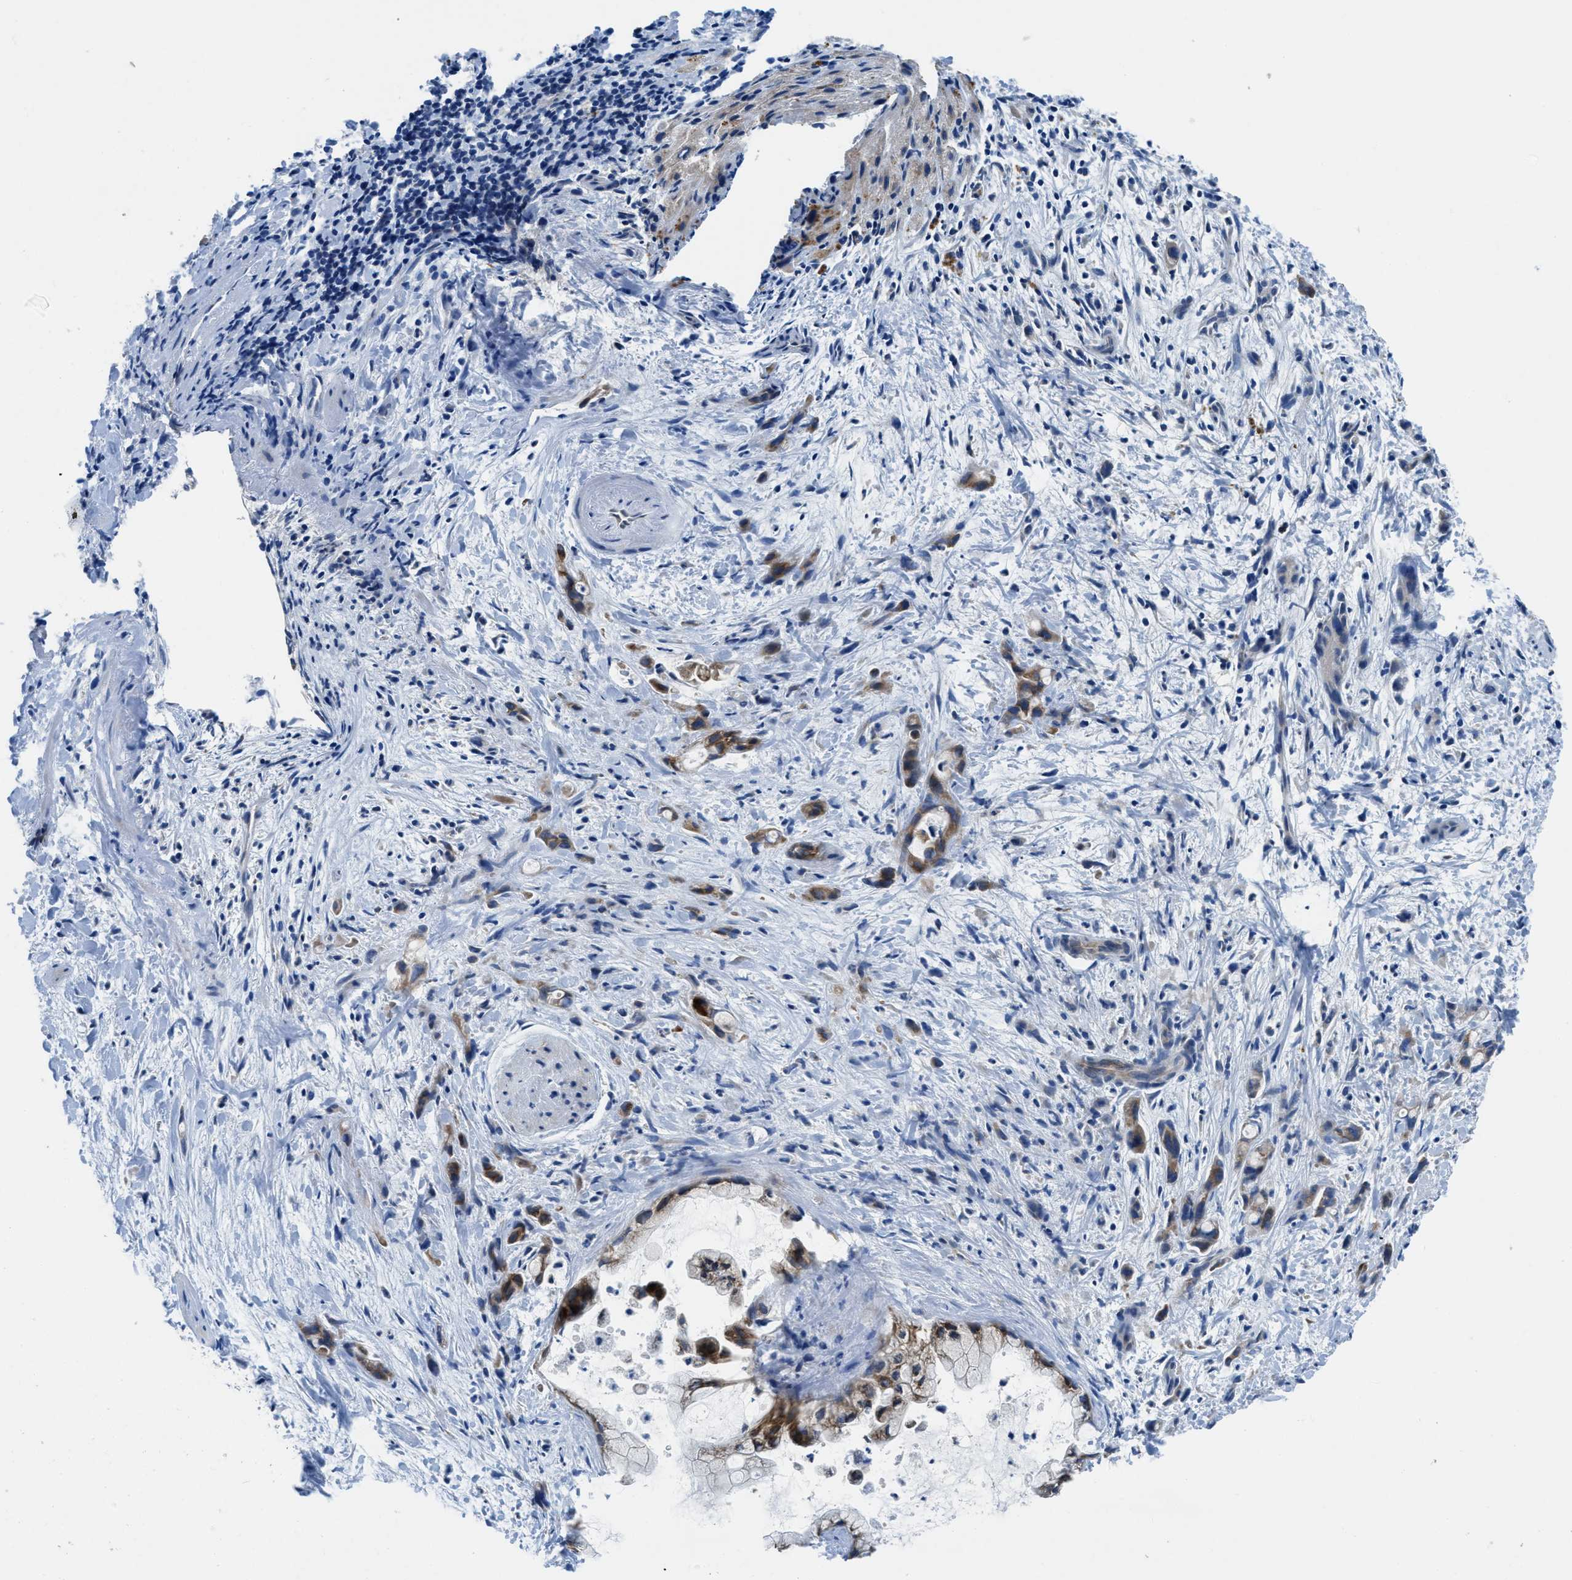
{"staining": {"intensity": "moderate", "quantity": ">75%", "location": "cytoplasmic/membranous"}, "tissue": "liver cancer", "cell_type": "Tumor cells", "image_type": "cancer", "snomed": [{"axis": "morphology", "description": "Cholangiocarcinoma"}, {"axis": "topography", "description": "Liver"}], "caption": "A high-resolution photomicrograph shows IHC staining of liver cholangiocarcinoma, which exhibits moderate cytoplasmic/membranous expression in approximately >75% of tumor cells. (DAB IHC with brightfield microscopy, high magnification).", "gene": "PGR", "patient": {"sex": "female", "age": 72}}